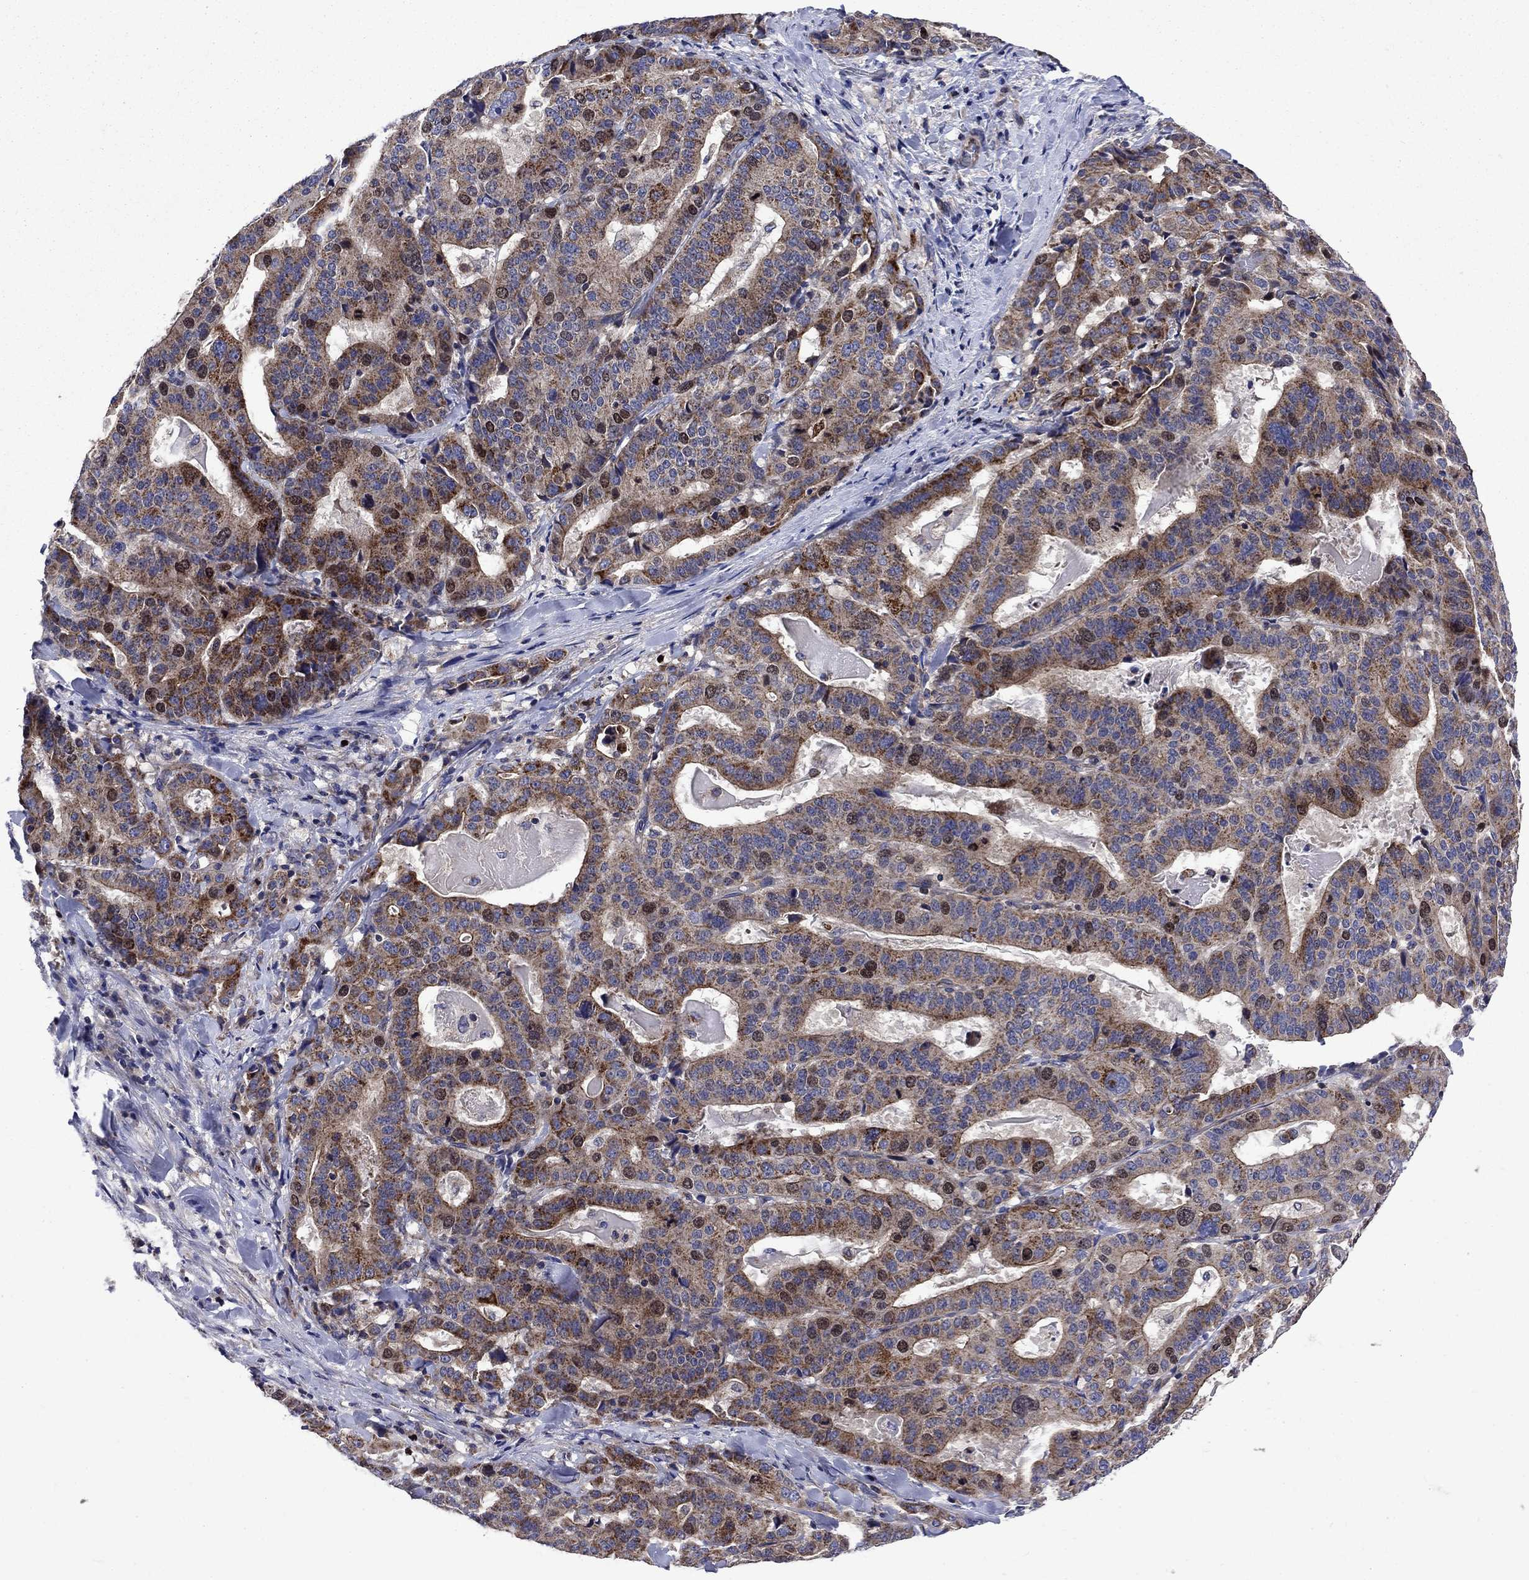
{"staining": {"intensity": "strong", "quantity": "25%-75%", "location": "cytoplasmic/membranous"}, "tissue": "stomach cancer", "cell_type": "Tumor cells", "image_type": "cancer", "snomed": [{"axis": "morphology", "description": "Adenocarcinoma, NOS"}, {"axis": "topography", "description": "Stomach"}], "caption": "Immunohistochemistry (IHC) staining of stomach cancer (adenocarcinoma), which demonstrates high levels of strong cytoplasmic/membranous positivity in about 25%-75% of tumor cells indicating strong cytoplasmic/membranous protein expression. The staining was performed using DAB (3,3'-diaminobenzidine) (brown) for protein detection and nuclei were counterstained in hematoxylin (blue).", "gene": "KIF22", "patient": {"sex": "male", "age": 48}}